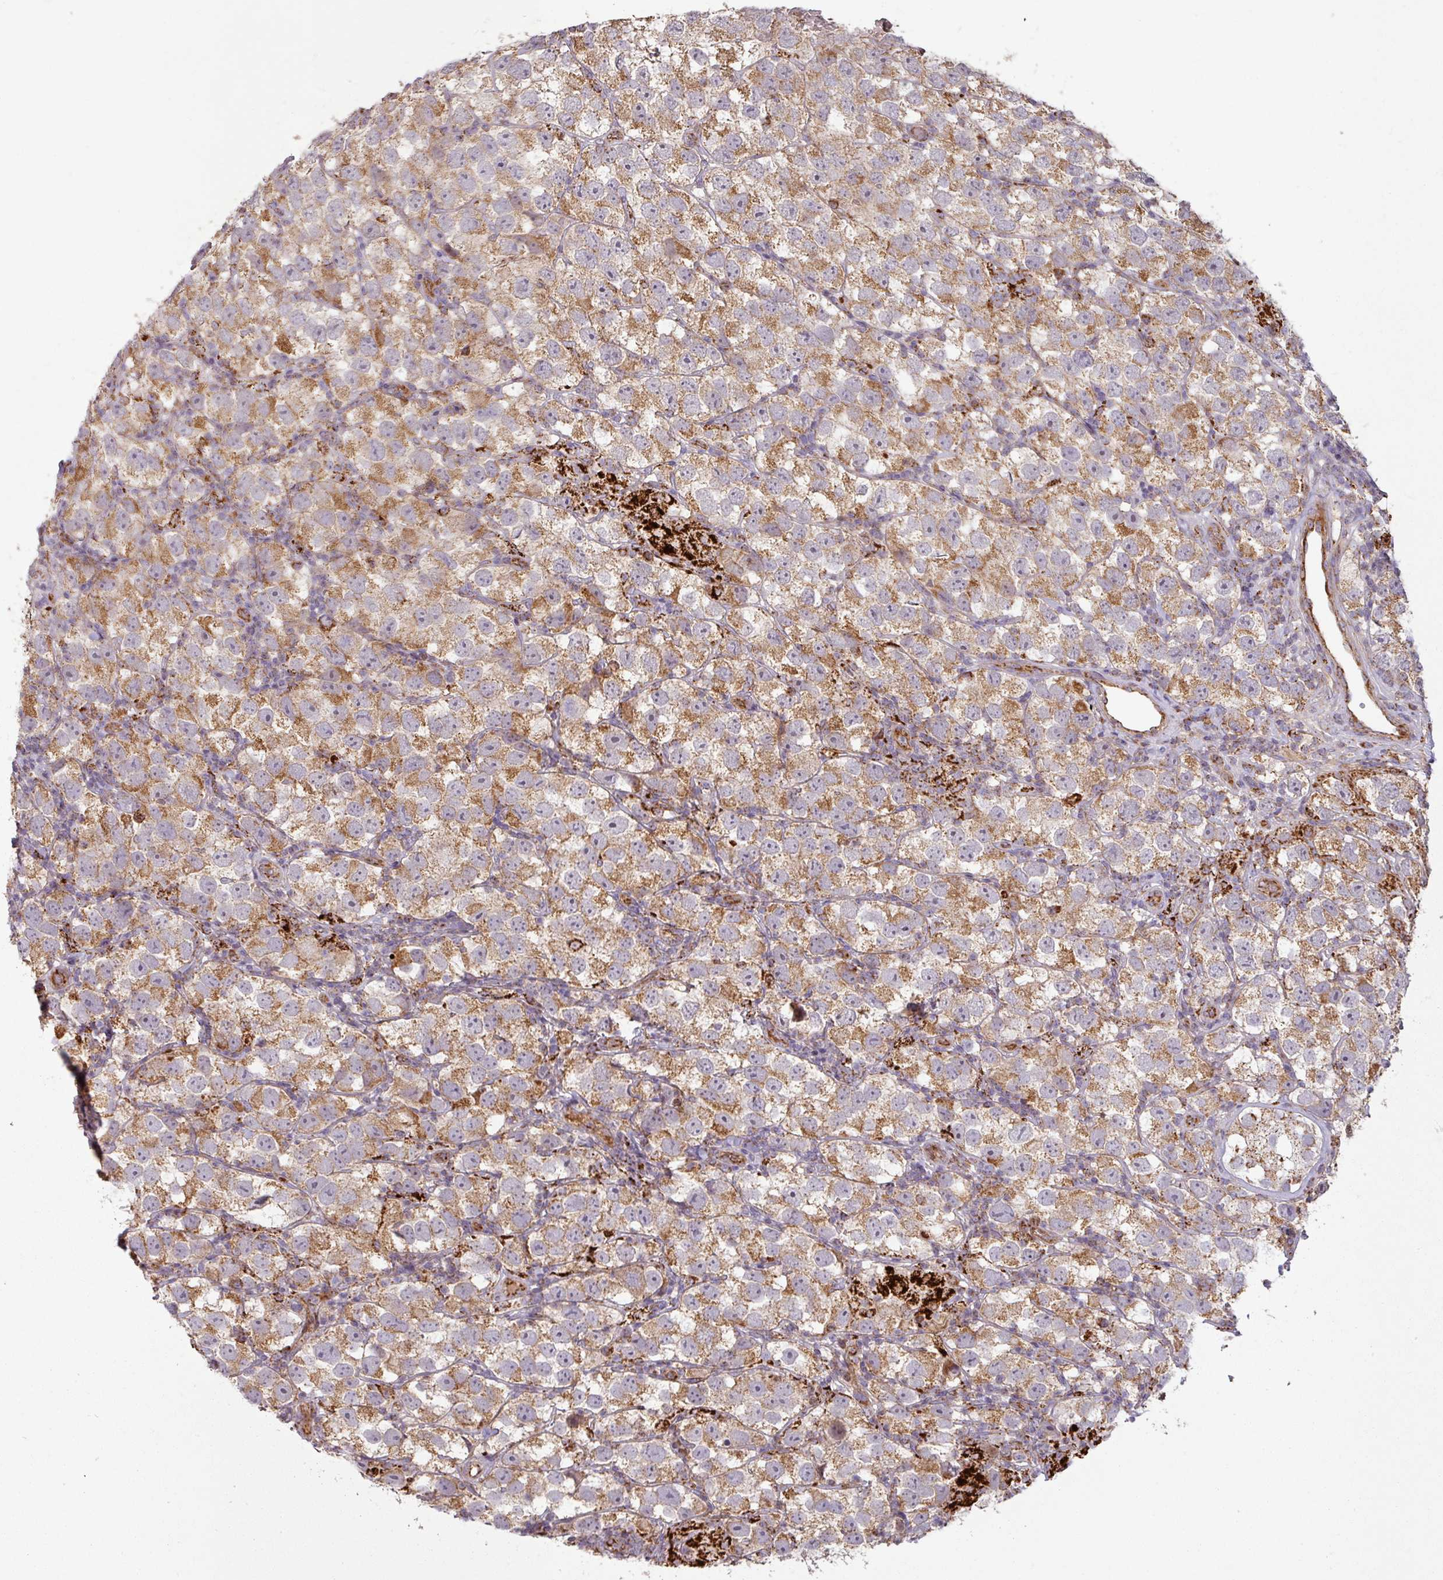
{"staining": {"intensity": "moderate", "quantity": ">75%", "location": "cytoplasmic/membranous"}, "tissue": "testis cancer", "cell_type": "Tumor cells", "image_type": "cancer", "snomed": [{"axis": "morphology", "description": "Seminoma, NOS"}, {"axis": "topography", "description": "Testis"}], "caption": "Testis cancer was stained to show a protein in brown. There is medium levels of moderate cytoplasmic/membranous positivity in approximately >75% of tumor cells.", "gene": "GPD2", "patient": {"sex": "male", "age": 26}}